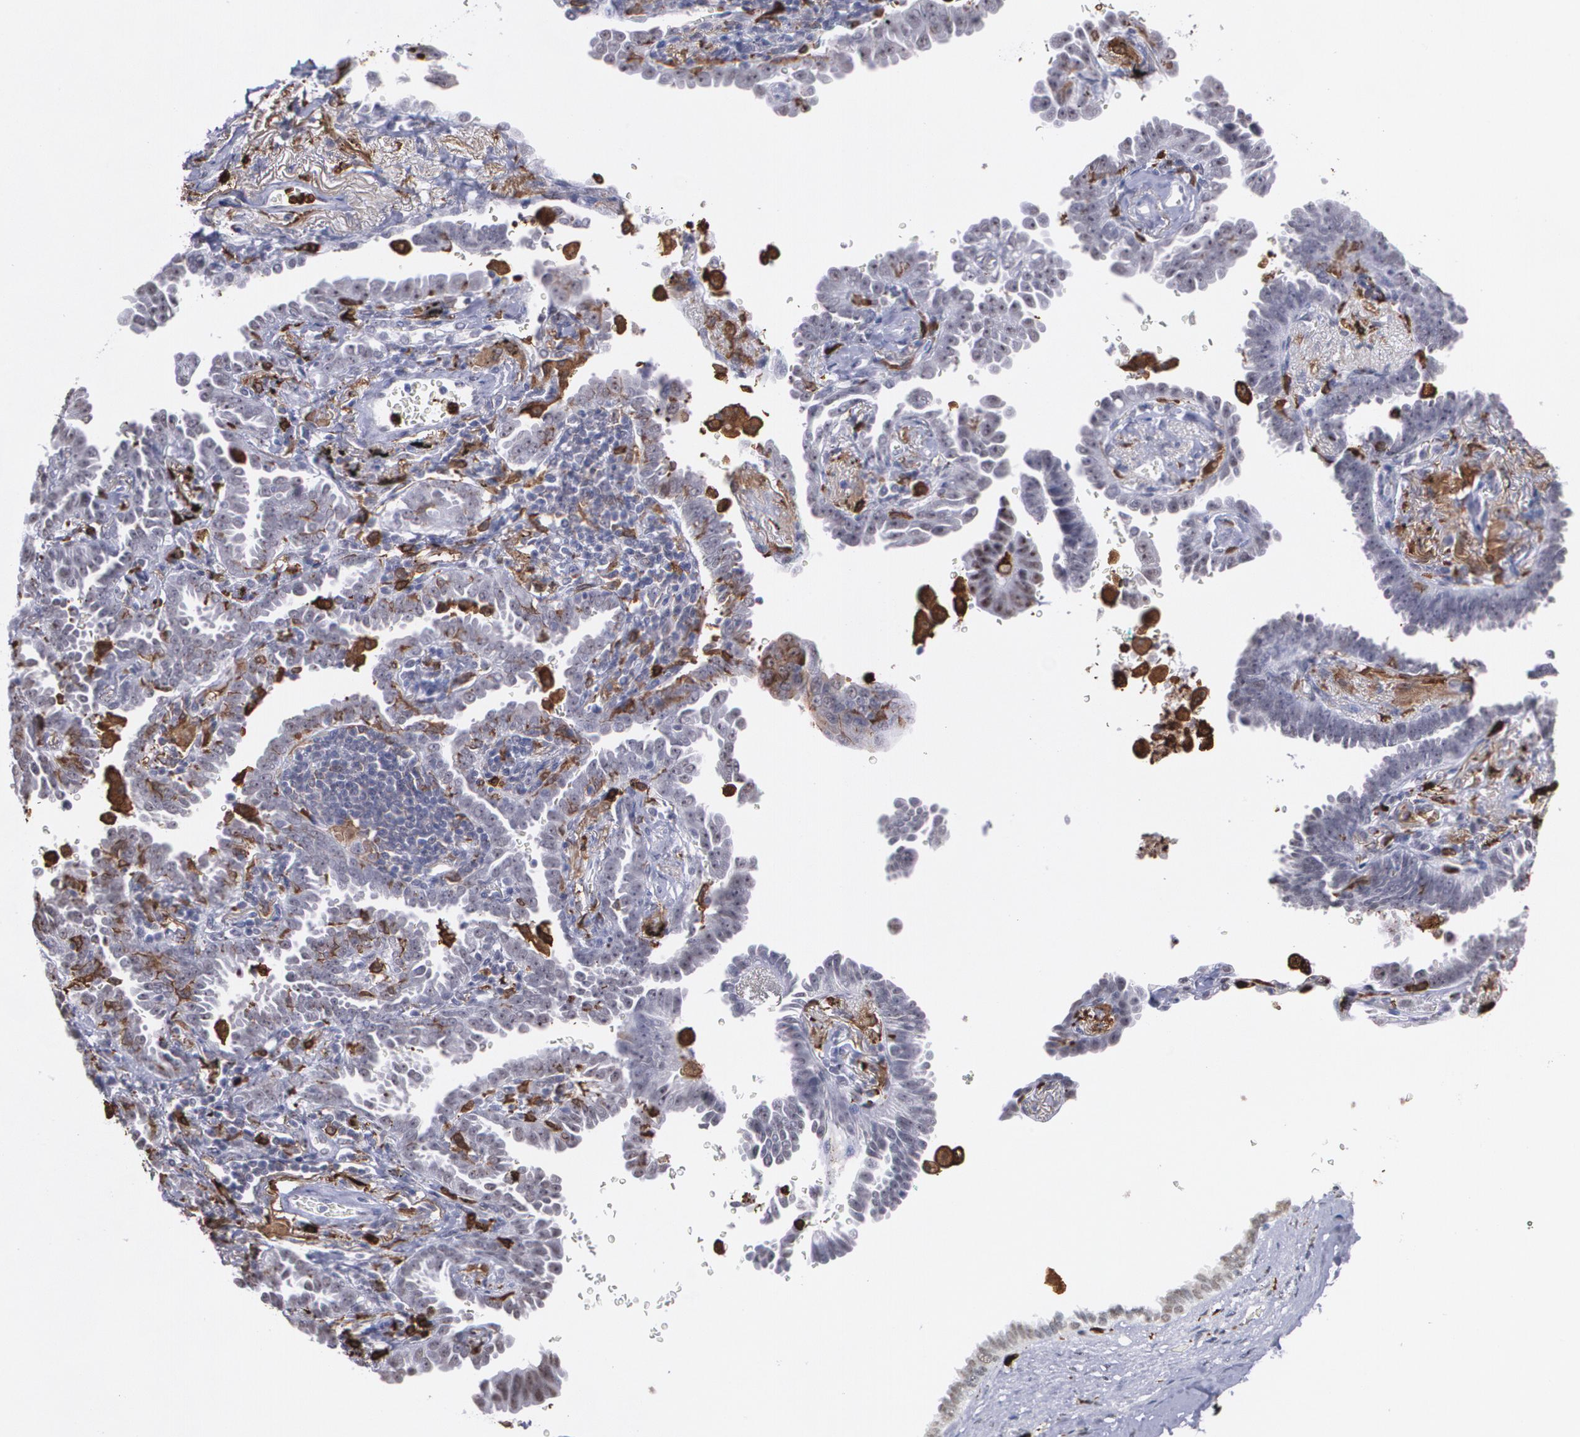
{"staining": {"intensity": "negative", "quantity": "none", "location": "none"}, "tissue": "lung cancer", "cell_type": "Tumor cells", "image_type": "cancer", "snomed": [{"axis": "morphology", "description": "Adenocarcinoma, NOS"}, {"axis": "topography", "description": "Lung"}], "caption": "This is an immunohistochemistry (IHC) micrograph of lung adenocarcinoma. There is no positivity in tumor cells.", "gene": "NCF2", "patient": {"sex": "female", "age": 64}}